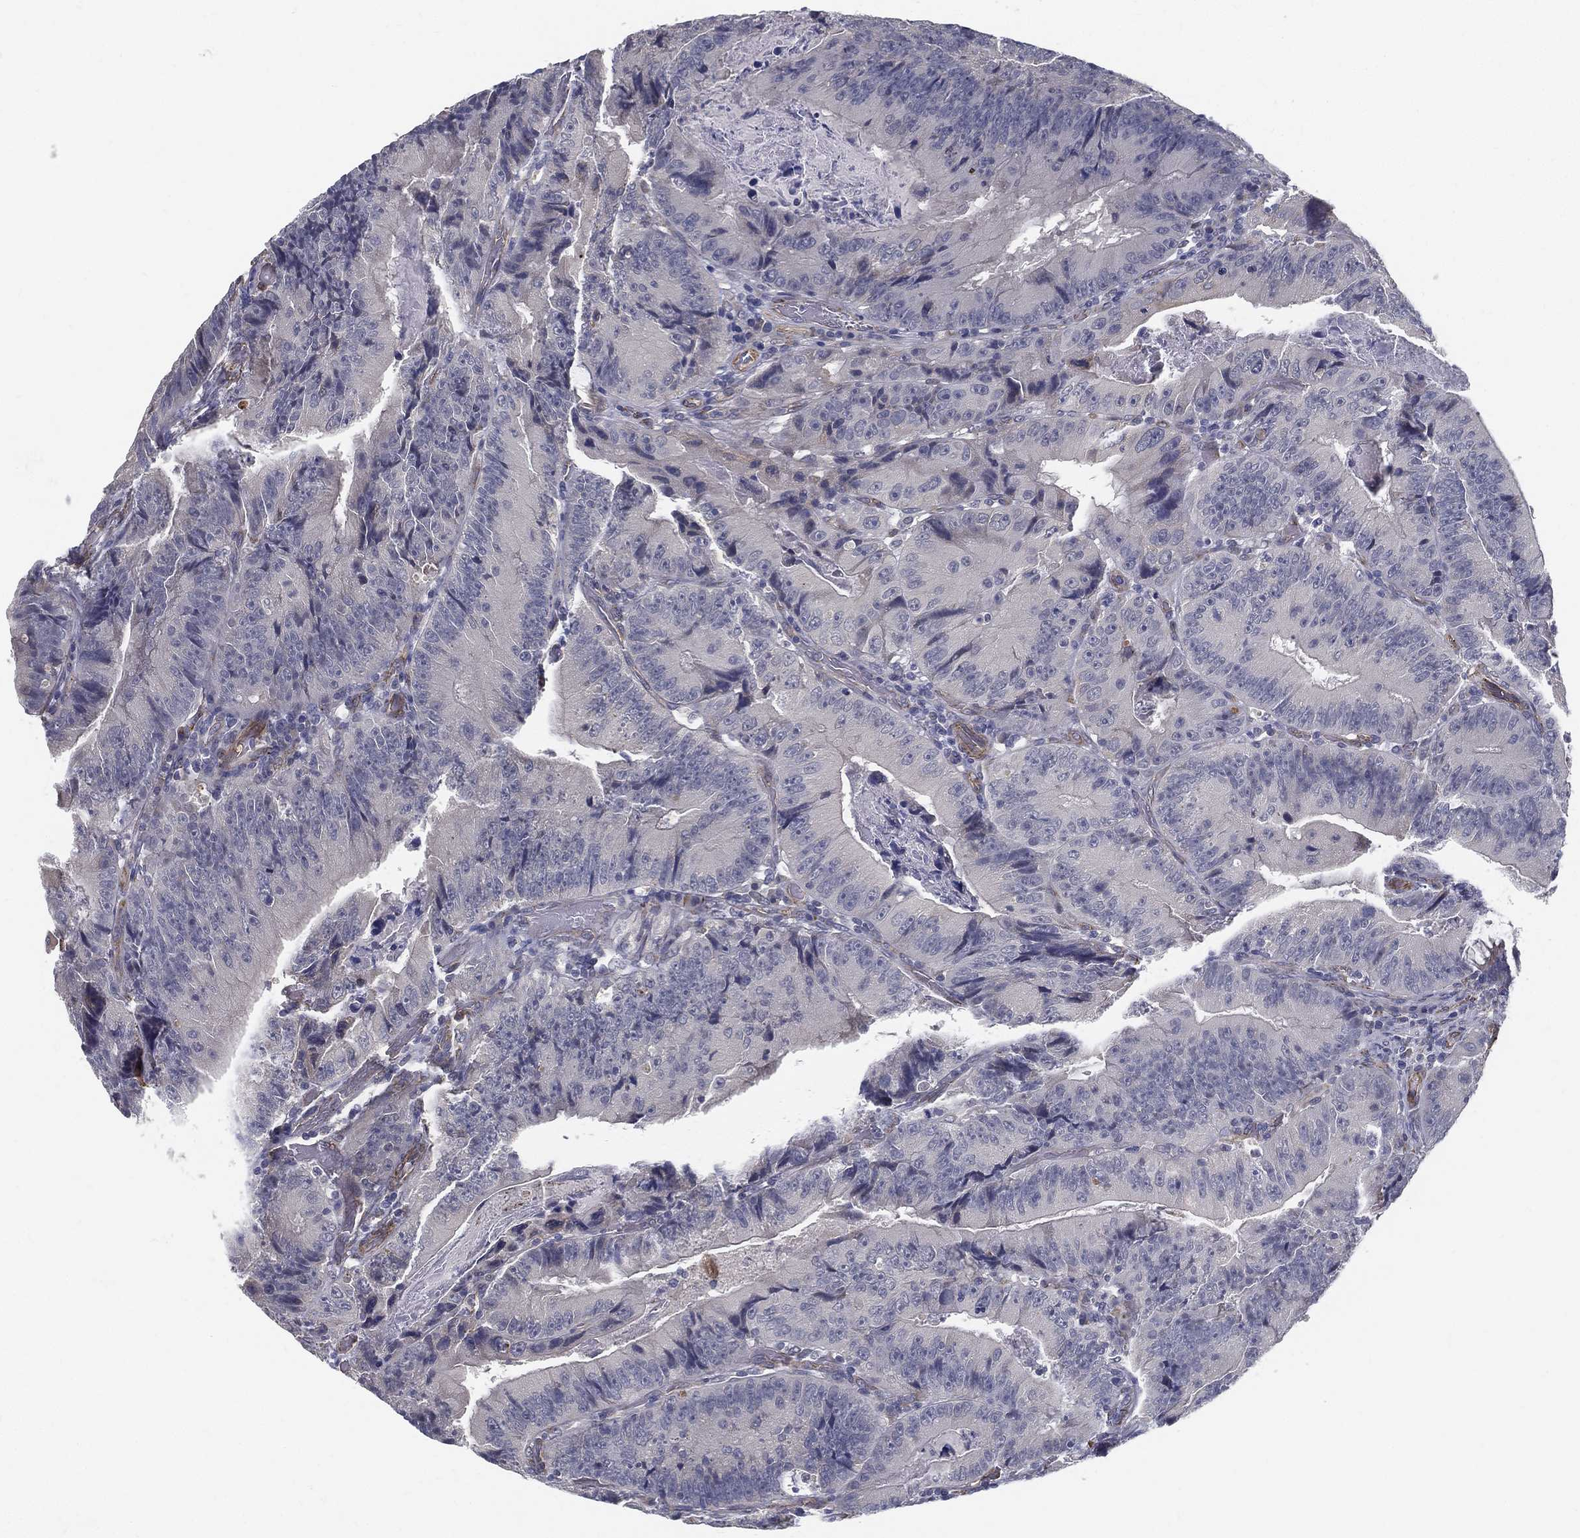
{"staining": {"intensity": "negative", "quantity": "none", "location": "none"}, "tissue": "colorectal cancer", "cell_type": "Tumor cells", "image_type": "cancer", "snomed": [{"axis": "morphology", "description": "Adenocarcinoma, NOS"}, {"axis": "topography", "description": "Colon"}], "caption": "Micrograph shows no protein staining in tumor cells of colorectal adenocarcinoma tissue.", "gene": "LRRC56", "patient": {"sex": "female", "age": 86}}